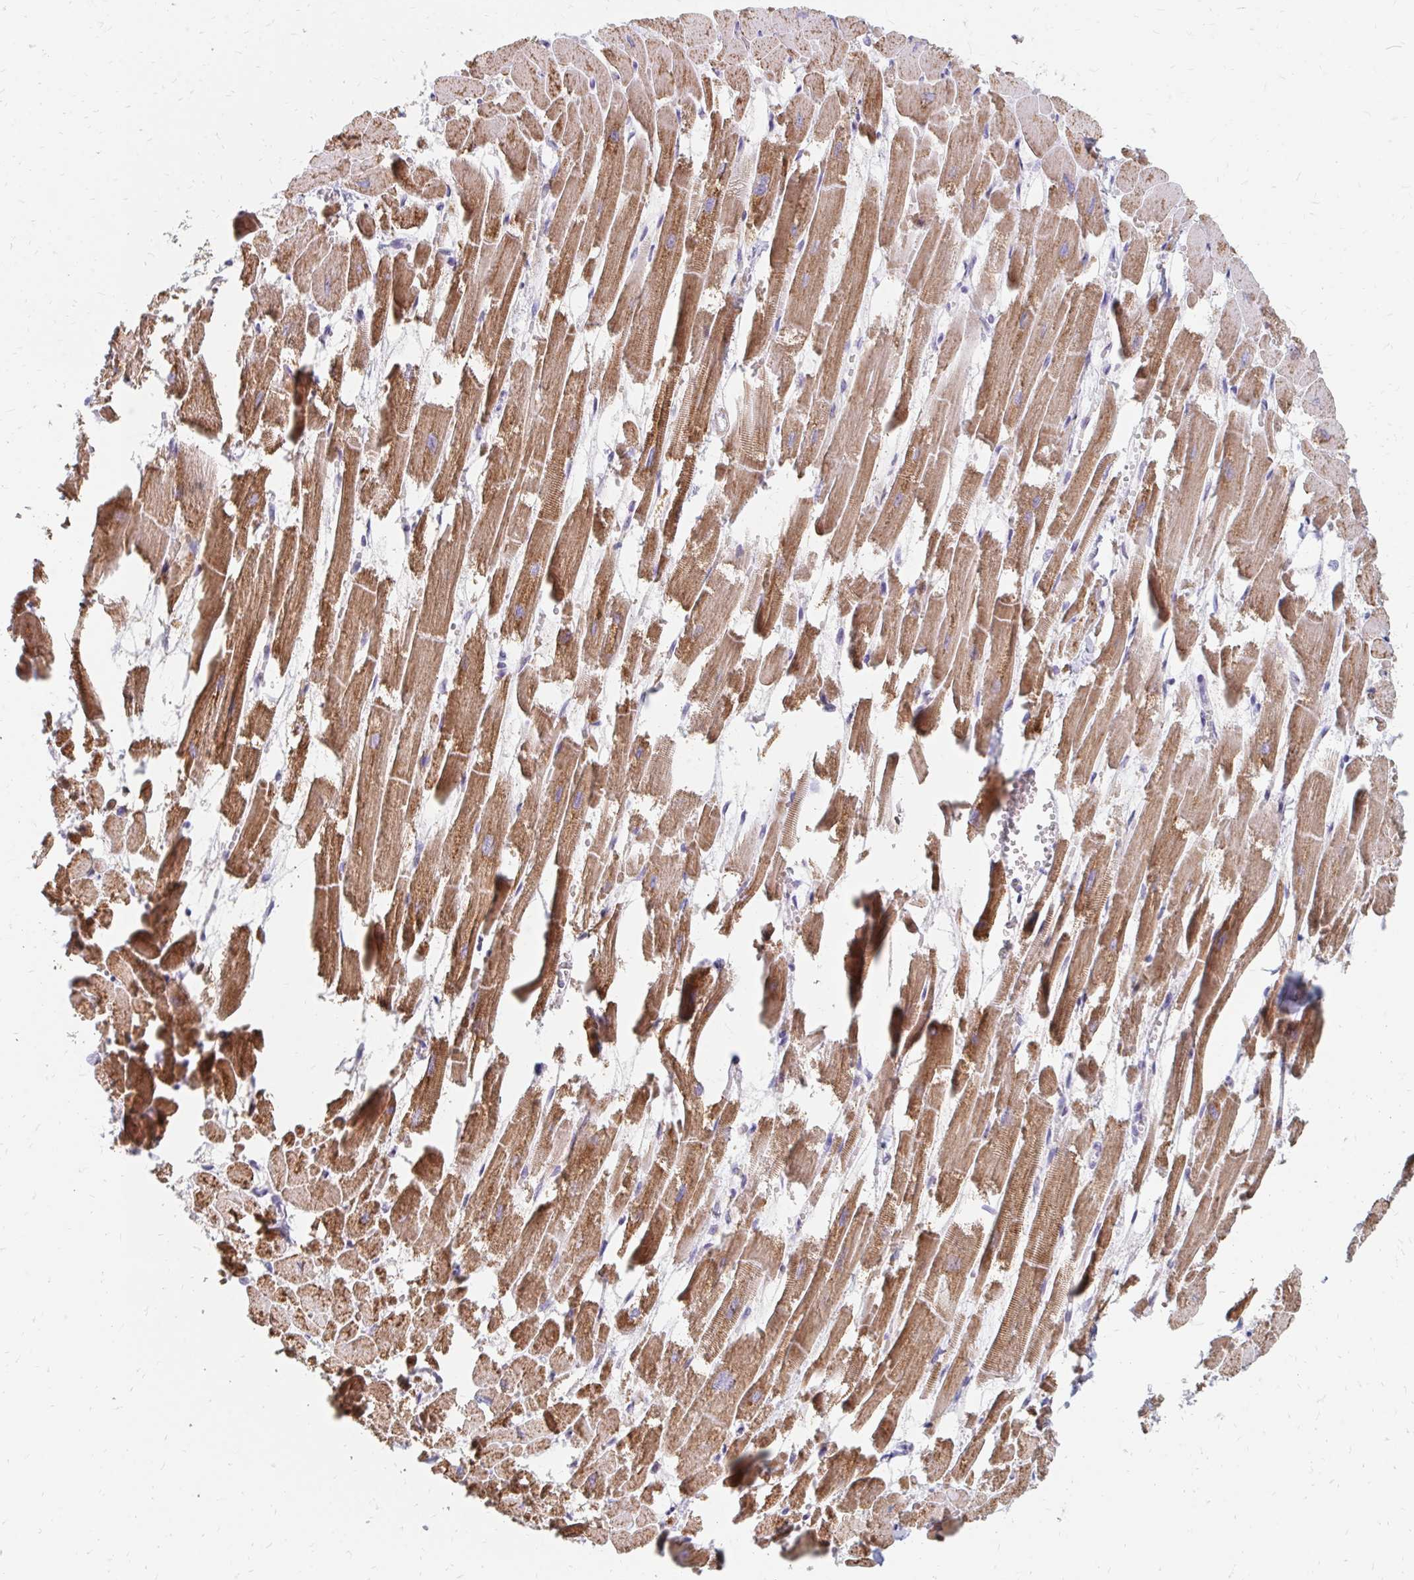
{"staining": {"intensity": "moderate", "quantity": ">75%", "location": "cytoplasmic/membranous"}, "tissue": "heart muscle", "cell_type": "Cardiomyocytes", "image_type": "normal", "snomed": [{"axis": "morphology", "description": "Normal tissue, NOS"}, {"axis": "topography", "description": "Heart"}], "caption": "Immunohistochemical staining of unremarkable human heart muscle shows moderate cytoplasmic/membranous protein positivity in about >75% of cardiomyocytes.", "gene": "OR10V1", "patient": {"sex": "female", "age": 52}}